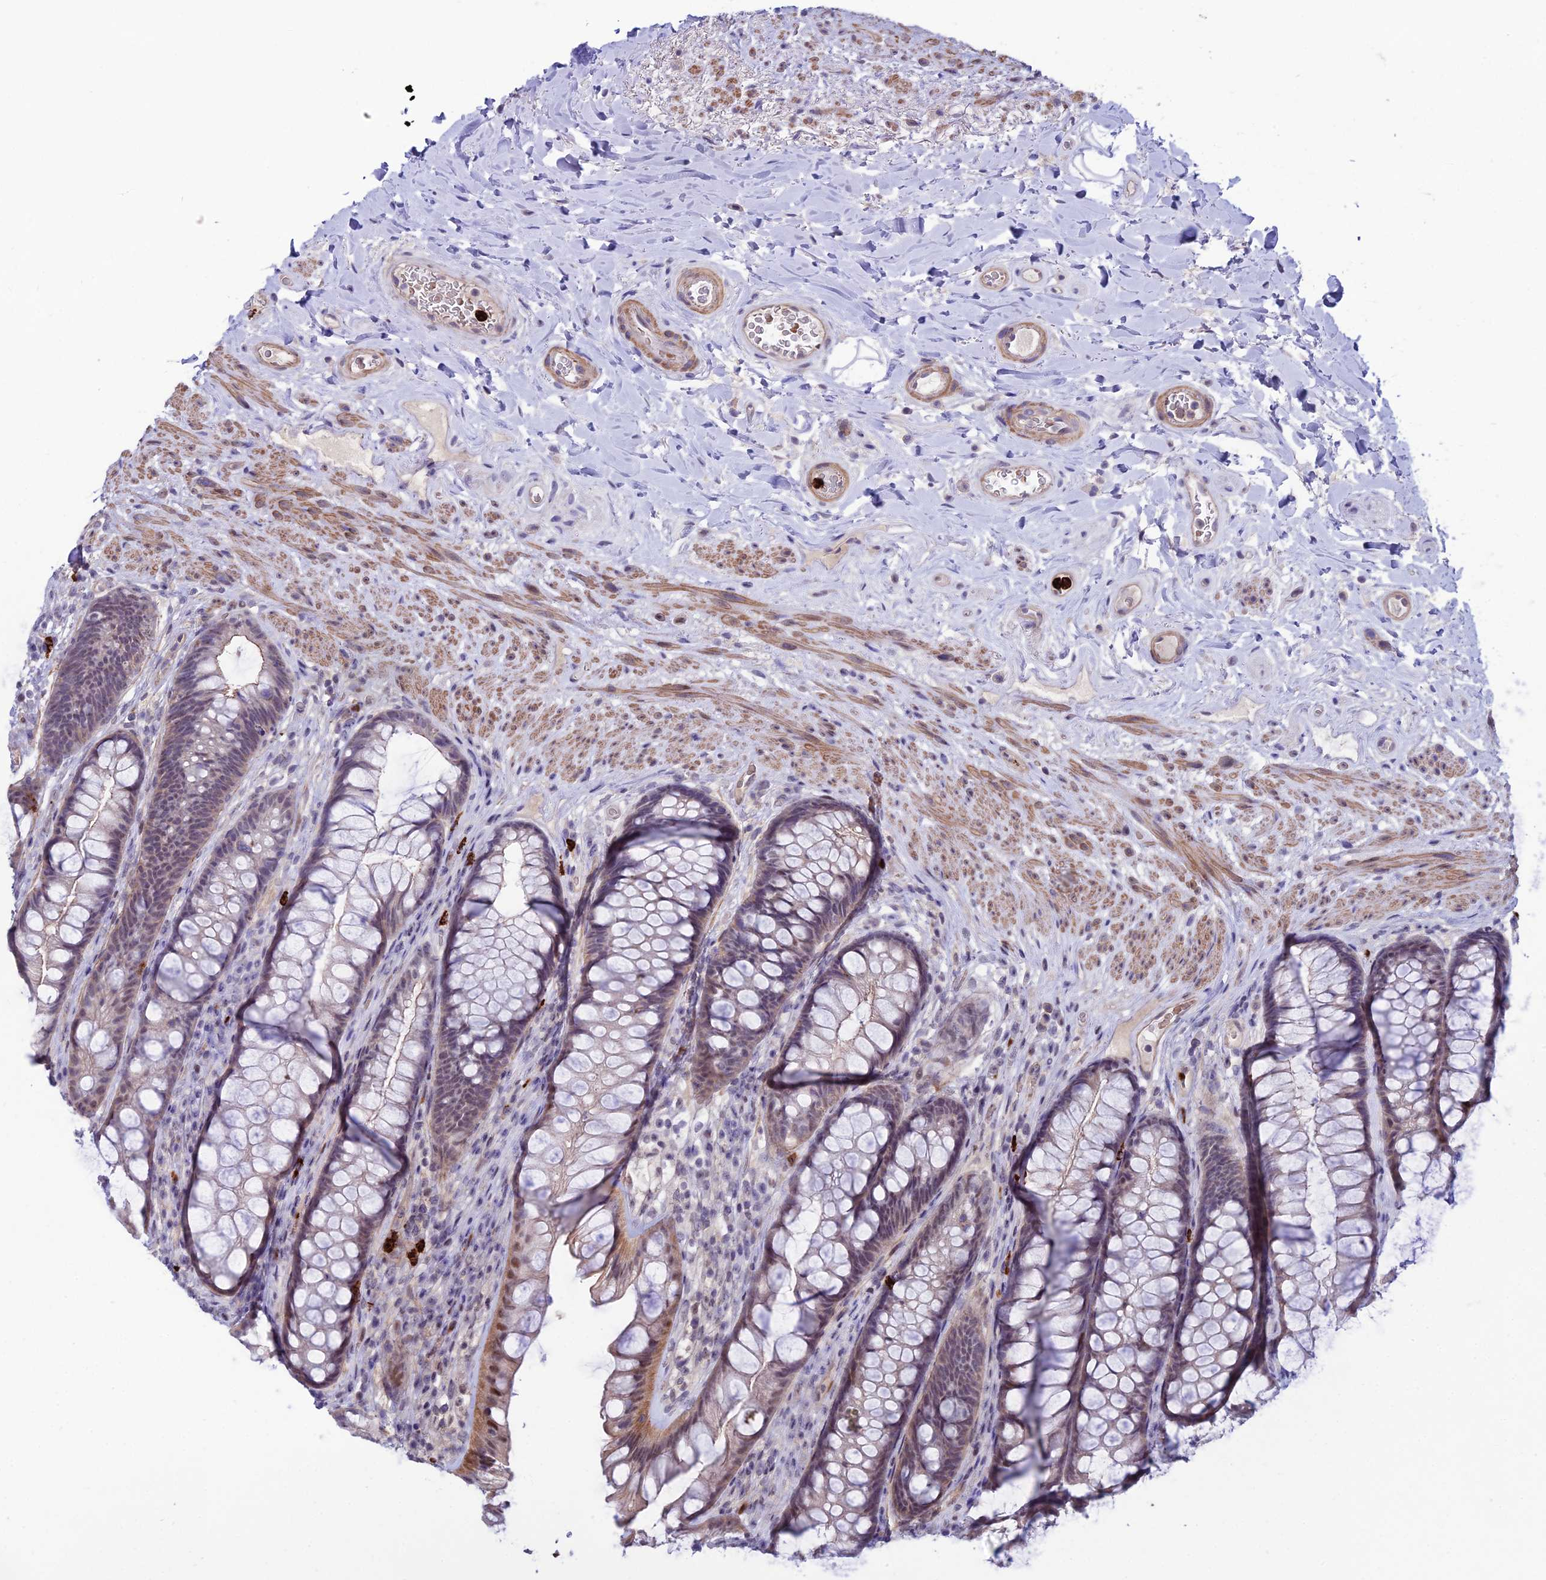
{"staining": {"intensity": "moderate", "quantity": "<25%", "location": "cytoplasmic/membranous,nuclear"}, "tissue": "rectum", "cell_type": "Glandular cells", "image_type": "normal", "snomed": [{"axis": "morphology", "description": "Normal tissue, NOS"}, {"axis": "topography", "description": "Rectum"}], "caption": "Moderate cytoplasmic/membranous,nuclear expression is identified in about <25% of glandular cells in unremarkable rectum.", "gene": "COL6A6", "patient": {"sex": "male", "age": 74}}